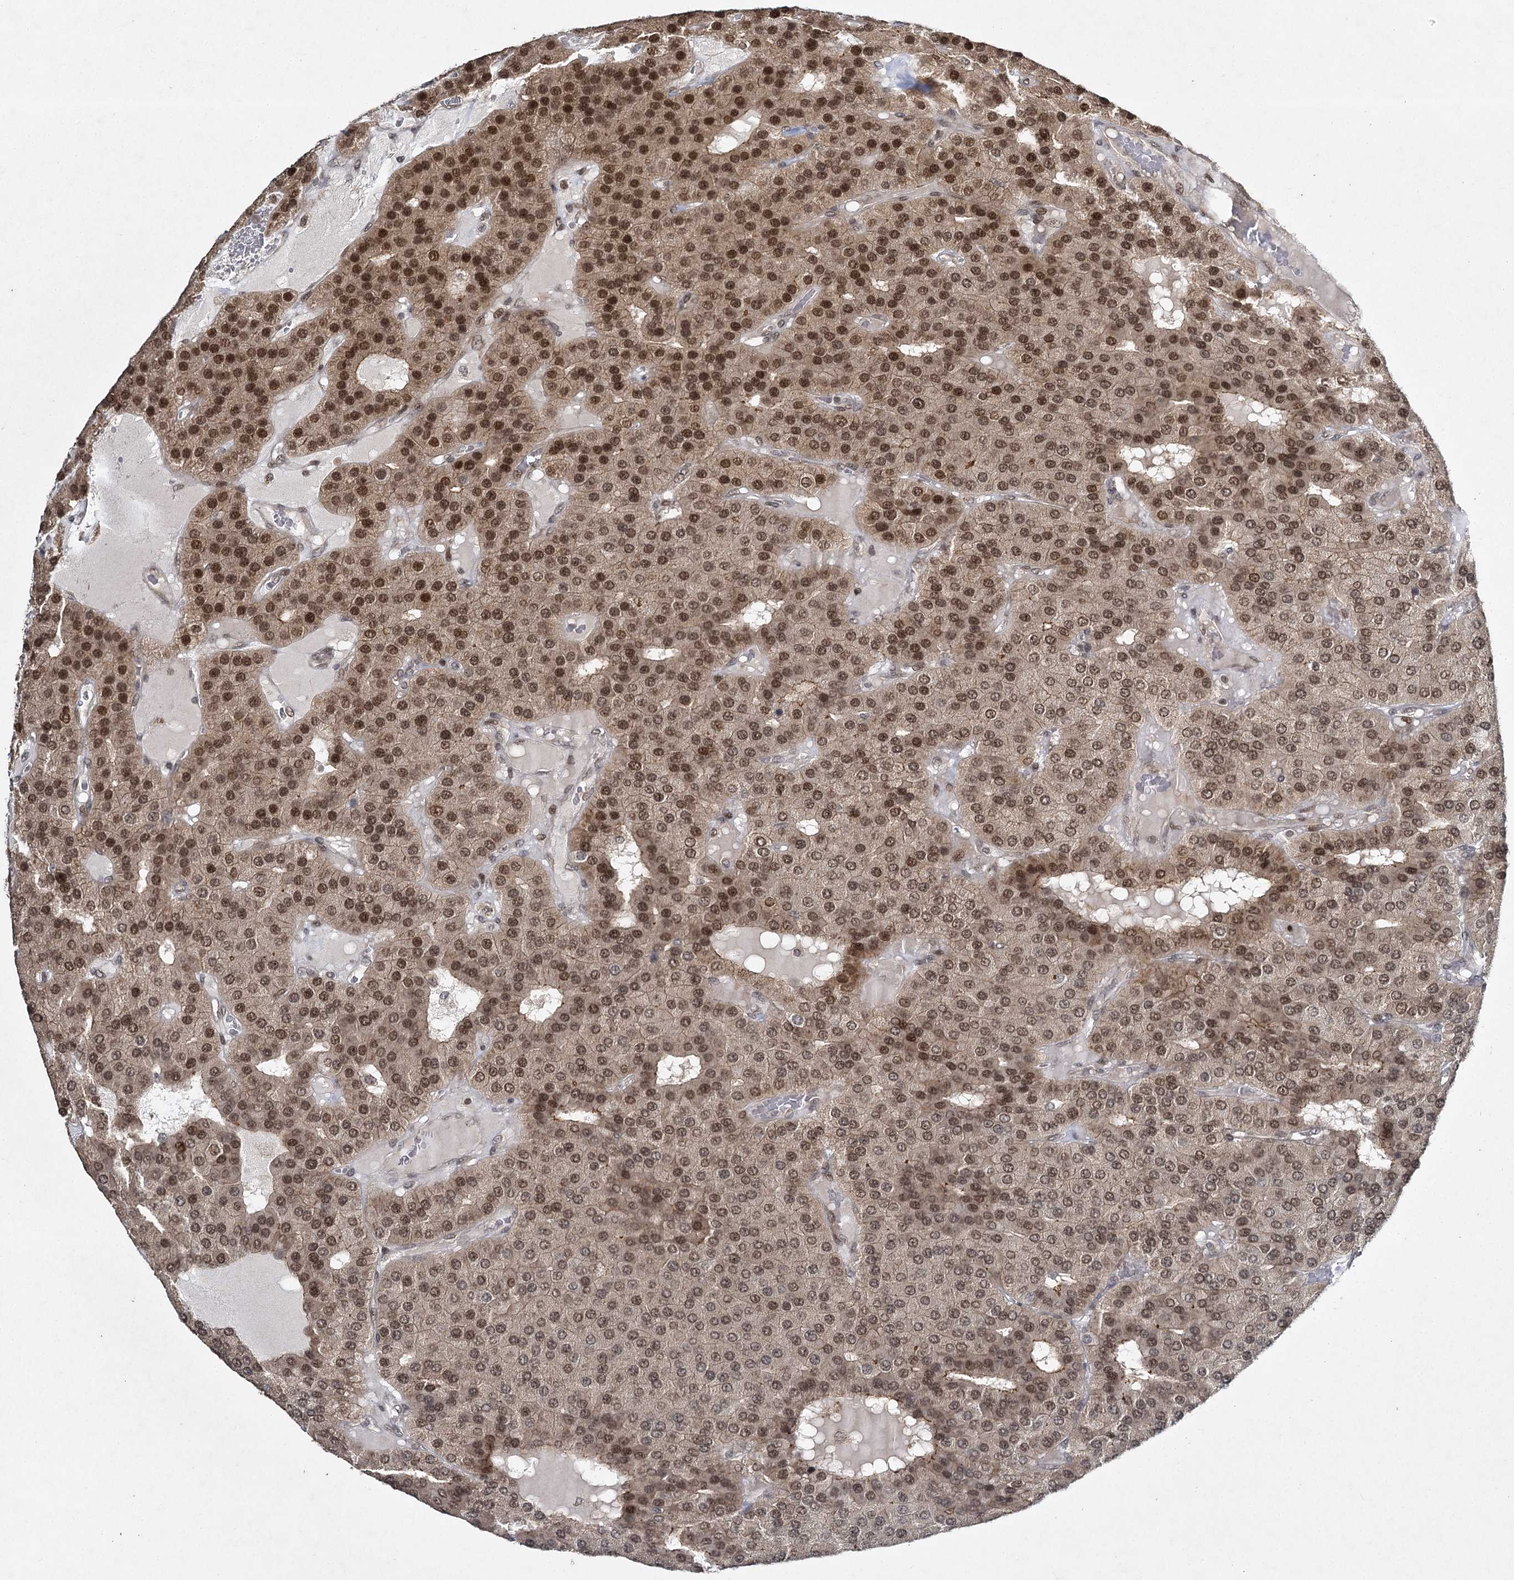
{"staining": {"intensity": "moderate", "quantity": ">75%", "location": "nuclear"}, "tissue": "parathyroid gland", "cell_type": "Glandular cells", "image_type": "normal", "snomed": [{"axis": "morphology", "description": "Normal tissue, NOS"}, {"axis": "morphology", "description": "Adenoma, NOS"}, {"axis": "topography", "description": "Parathyroid gland"}], "caption": "Parathyroid gland stained with DAB immunohistochemistry displays medium levels of moderate nuclear staining in about >75% of glandular cells.", "gene": "DCUN1D4", "patient": {"sex": "female", "age": 86}}